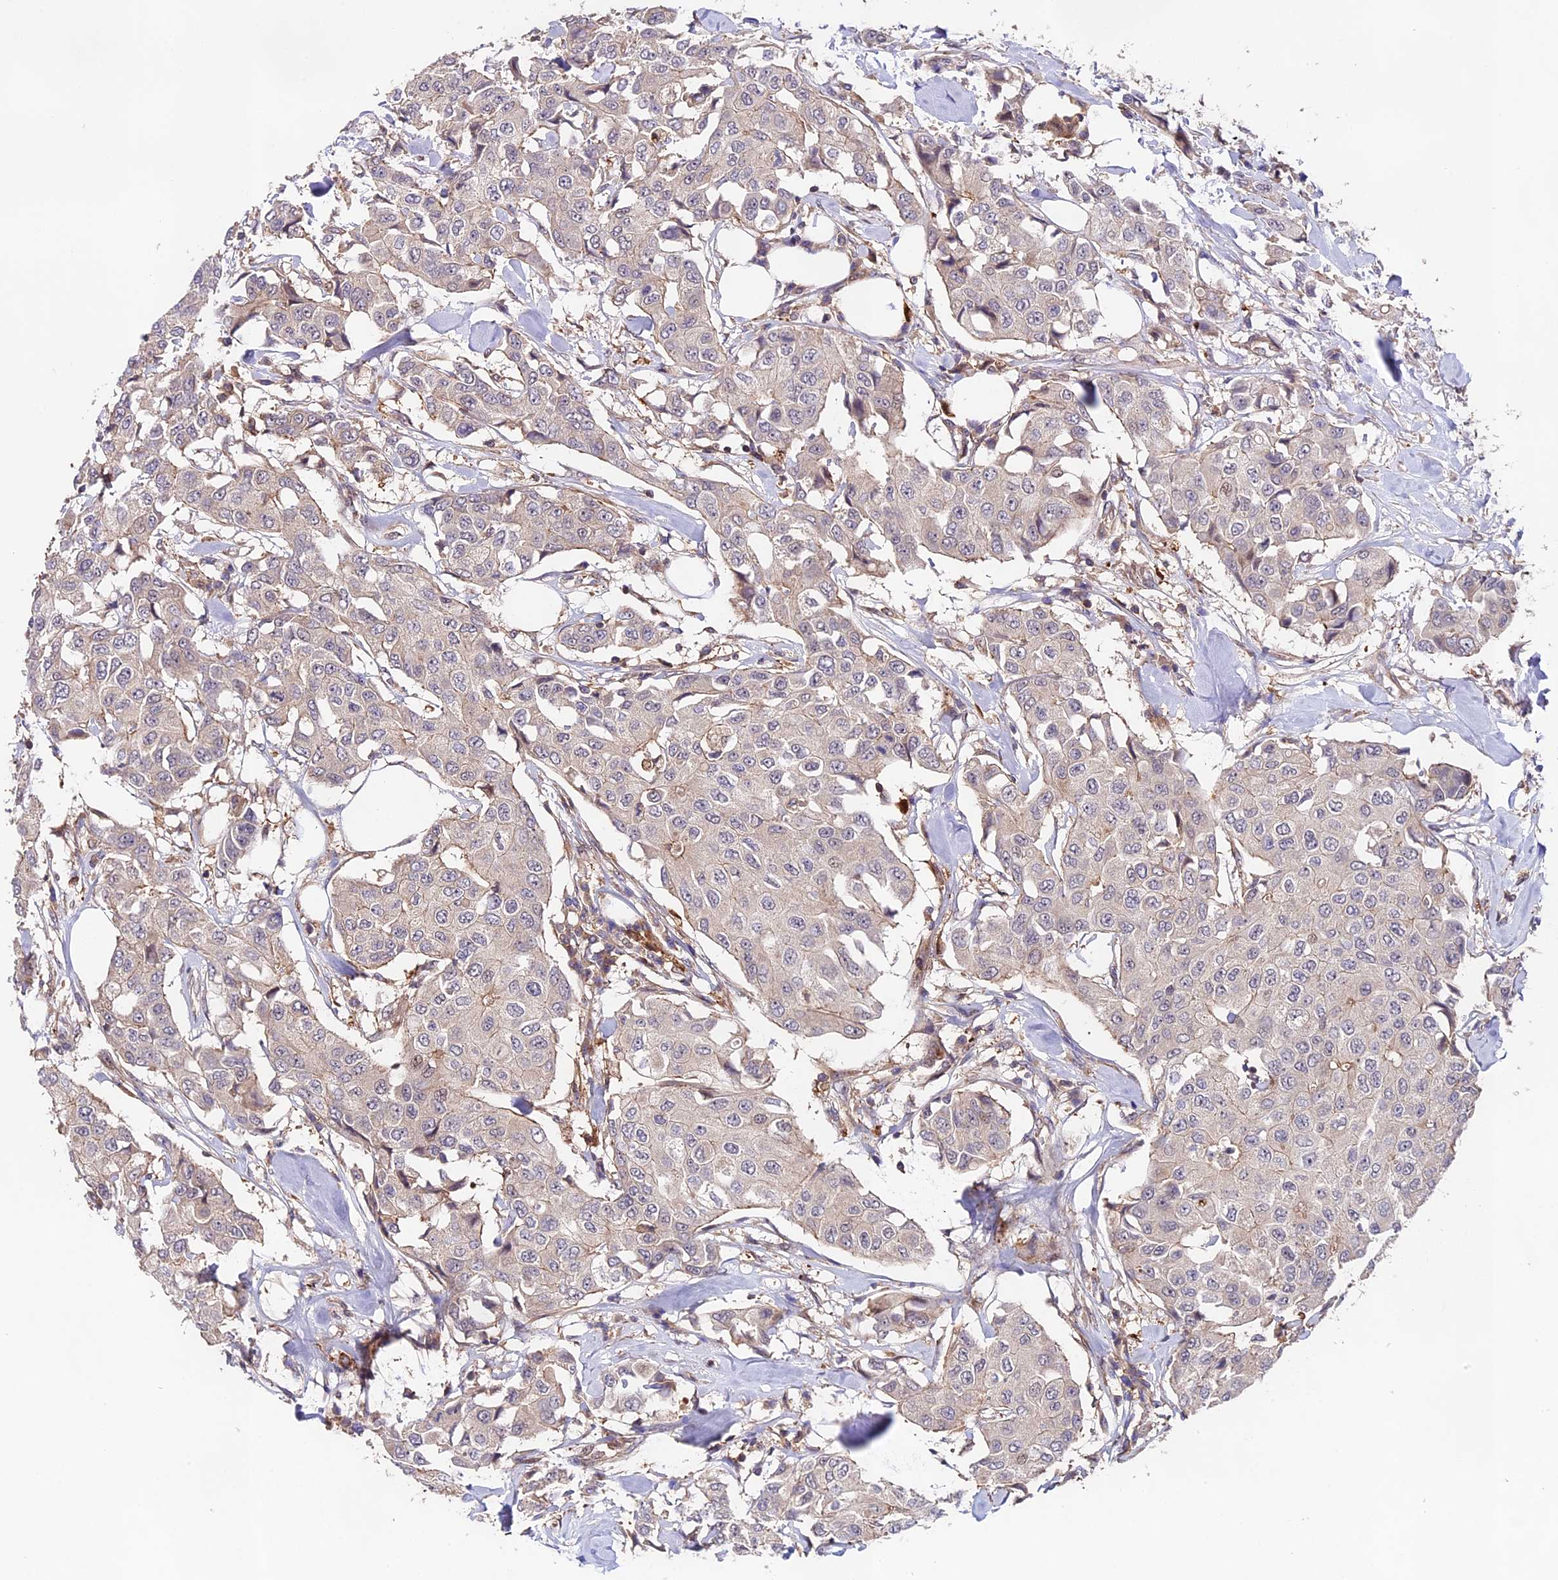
{"staining": {"intensity": "negative", "quantity": "none", "location": "none"}, "tissue": "breast cancer", "cell_type": "Tumor cells", "image_type": "cancer", "snomed": [{"axis": "morphology", "description": "Duct carcinoma"}, {"axis": "topography", "description": "Breast"}], "caption": "This is an immunohistochemistry (IHC) histopathology image of human infiltrating ductal carcinoma (breast). There is no staining in tumor cells.", "gene": "CACNA1H", "patient": {"sex": "female", "age": 80}}